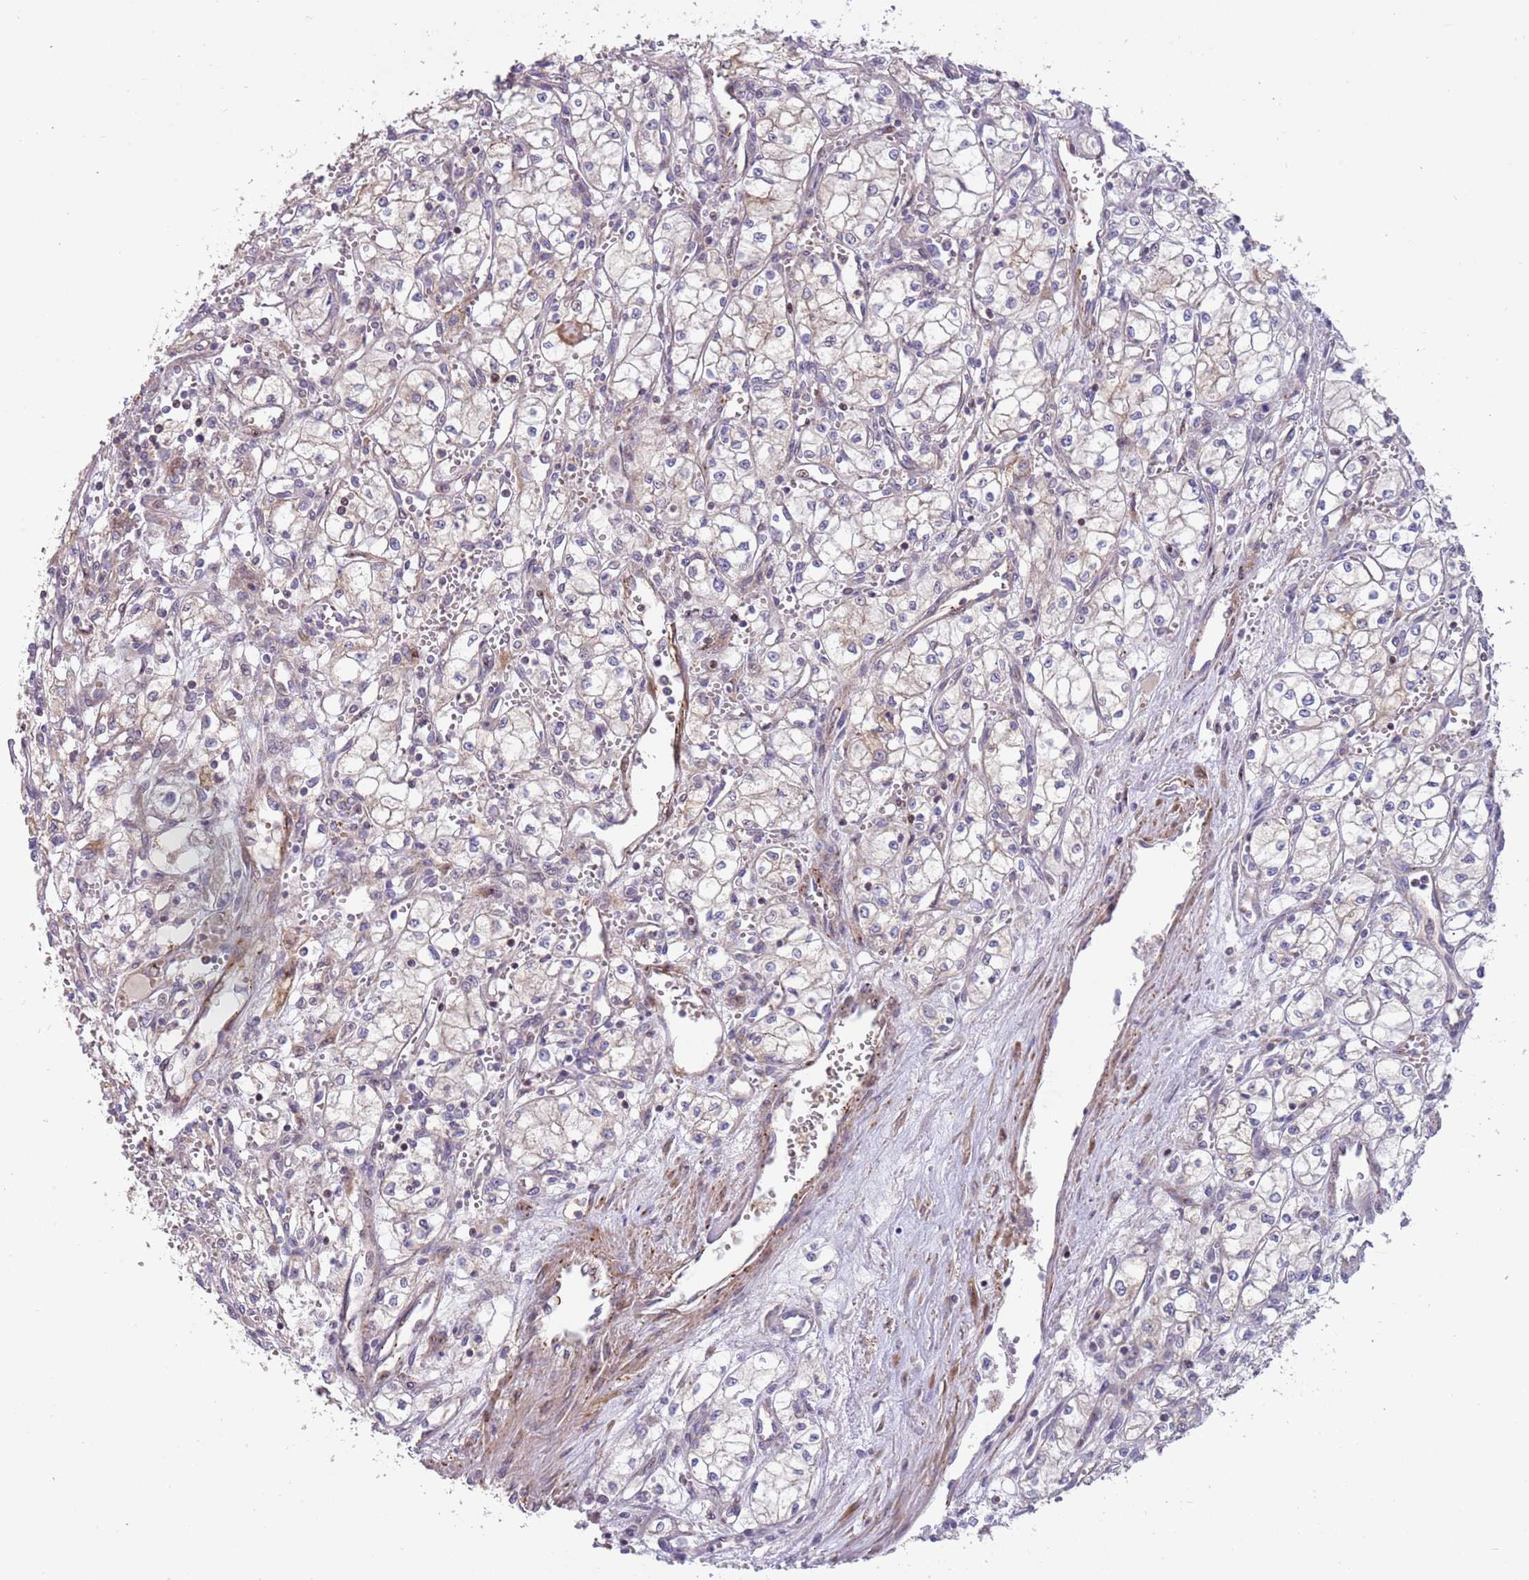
{"staining": {"intensity": "moderate", "quantity": "<25%", "location": "cytoplasmic/membranous"}, "tissue": "renal cancer", "cell_type": "Tumor cells", "image_type": "cancer", "snomed": [{"axis": "morphology", "description": "Adenocarcinoma, NOS"}, {"axis": "topography", "description": "Kidney"}], "caption": "Human renal cancer stained with a protein marker displays moderate staining in tumor cells.", "gene": "ITGB6", "patient": {"sex": "male", "age": 59}}